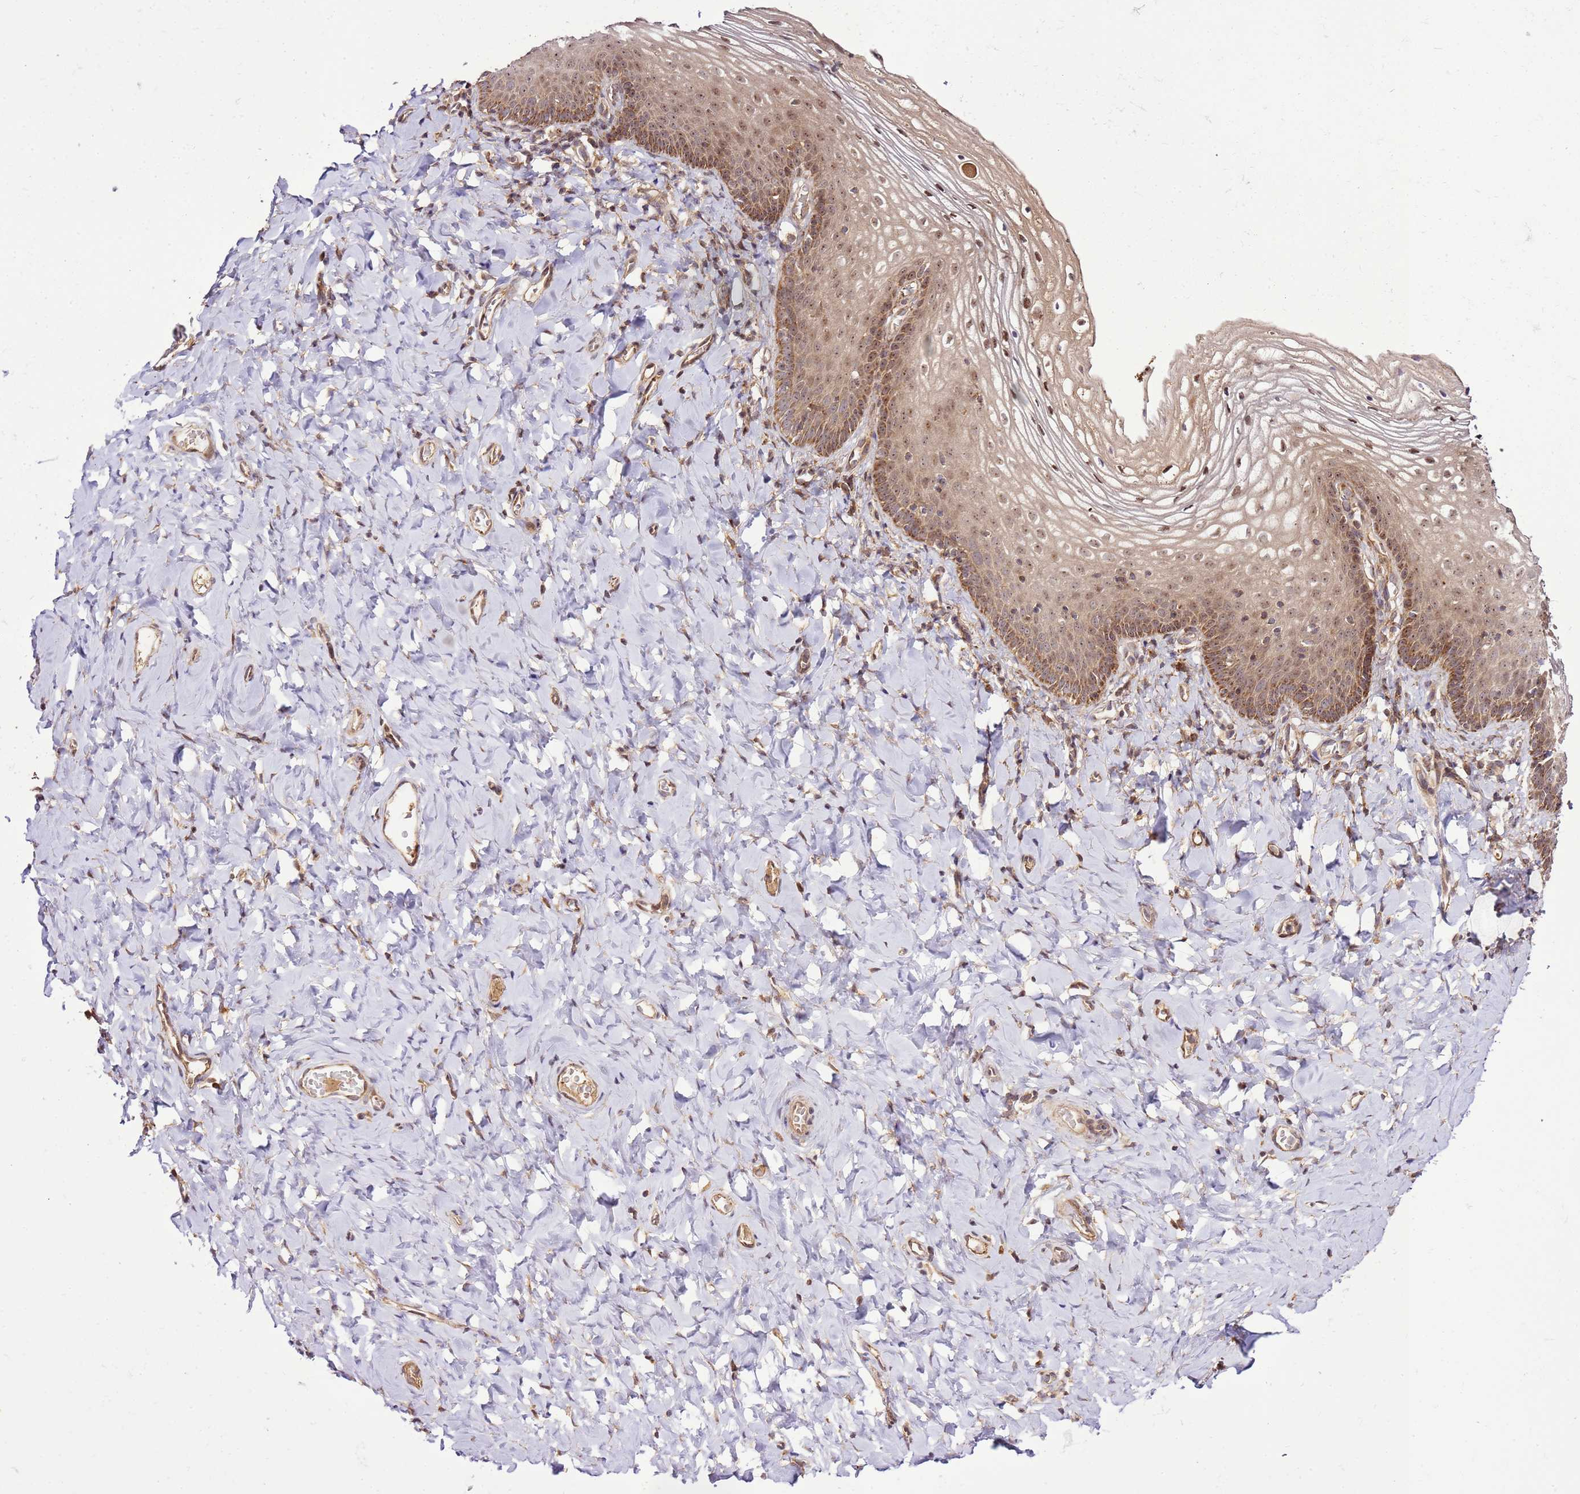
{"staining": {"intensity": "moderate", "quantity": ">75%", "location": "cytoplasmic/membranous,nuclear"}, "tissue": "vagina", "cell_type": "Squamous epithelial cells", "image_type": "normal", "snomed": [{"axis": "morphology", "description": "Normal tissue, NOS"}, {"axis": "topography", "description": "Vagina"}], "caption": "A medium amount of moderate cytoplasmic/membranous,nuclear staining is appreciated in approximately >75% of squamous epithelial cells in benign vagina. (brown staining indicates protein expression, while blue staining denotes nuclei).", "gene": "RASA3", "patient": {"sex": "female", "age": 60}}